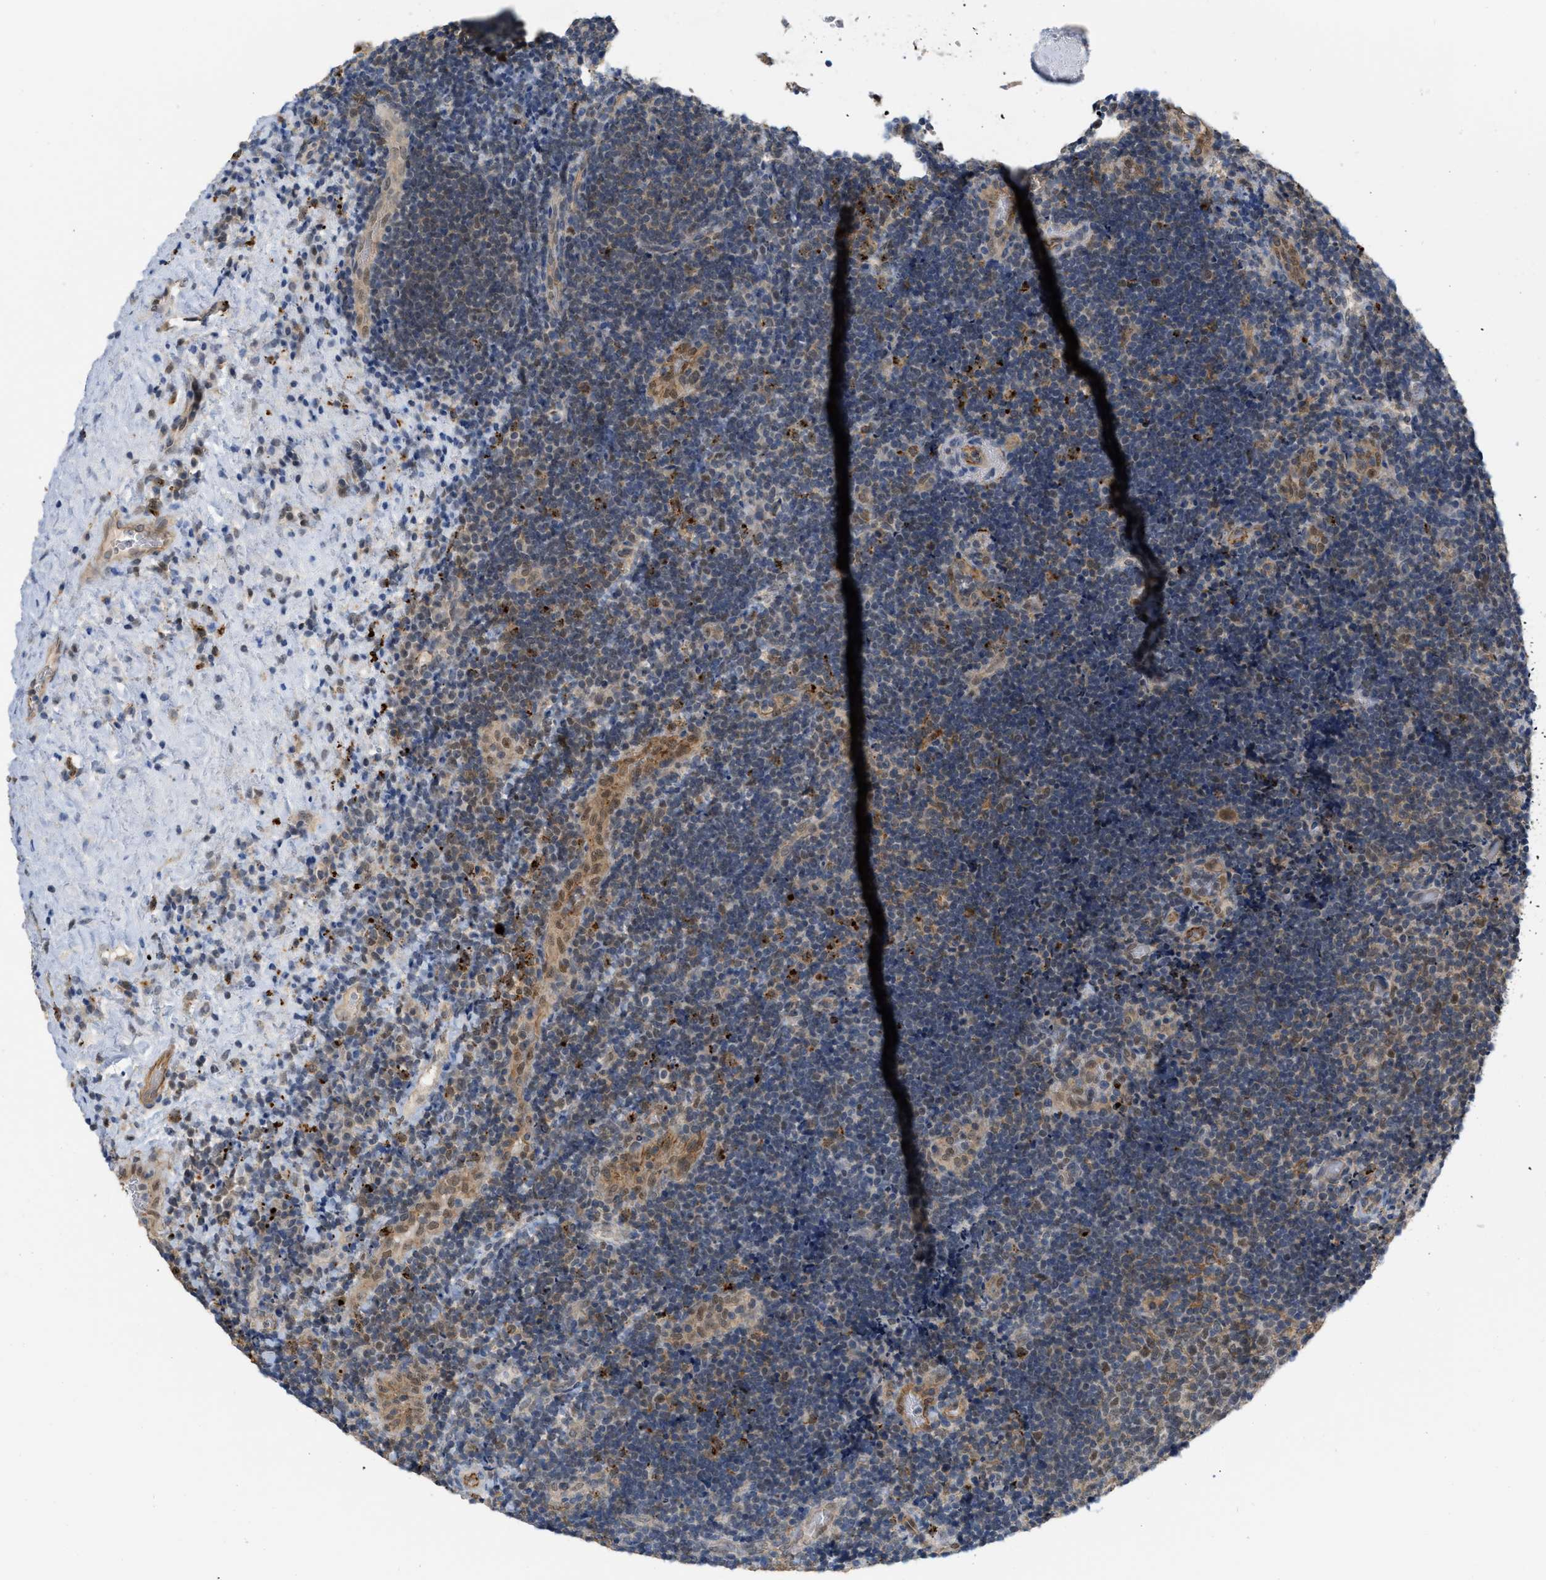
{"staining": {"intensity": "weak", "quantity": "<25%", "location": "nuclear"}, "tissue": "lymphoma", "cell_type": "Tumor cells", "image_type": "cancer", "snomed": [{"axis": "morphology", "description": "Malignant lymphoma, non-Hodgkin's type, High grade"}, {"axis": "topography", "description": "Tonsil"}], "caption": "This is an immunohistochemistry histopathology image of lymphoma. There is no expression in tumor cells.", "gene": "NAPEPLD", "patient": {"sex": "female", "age": 36}}